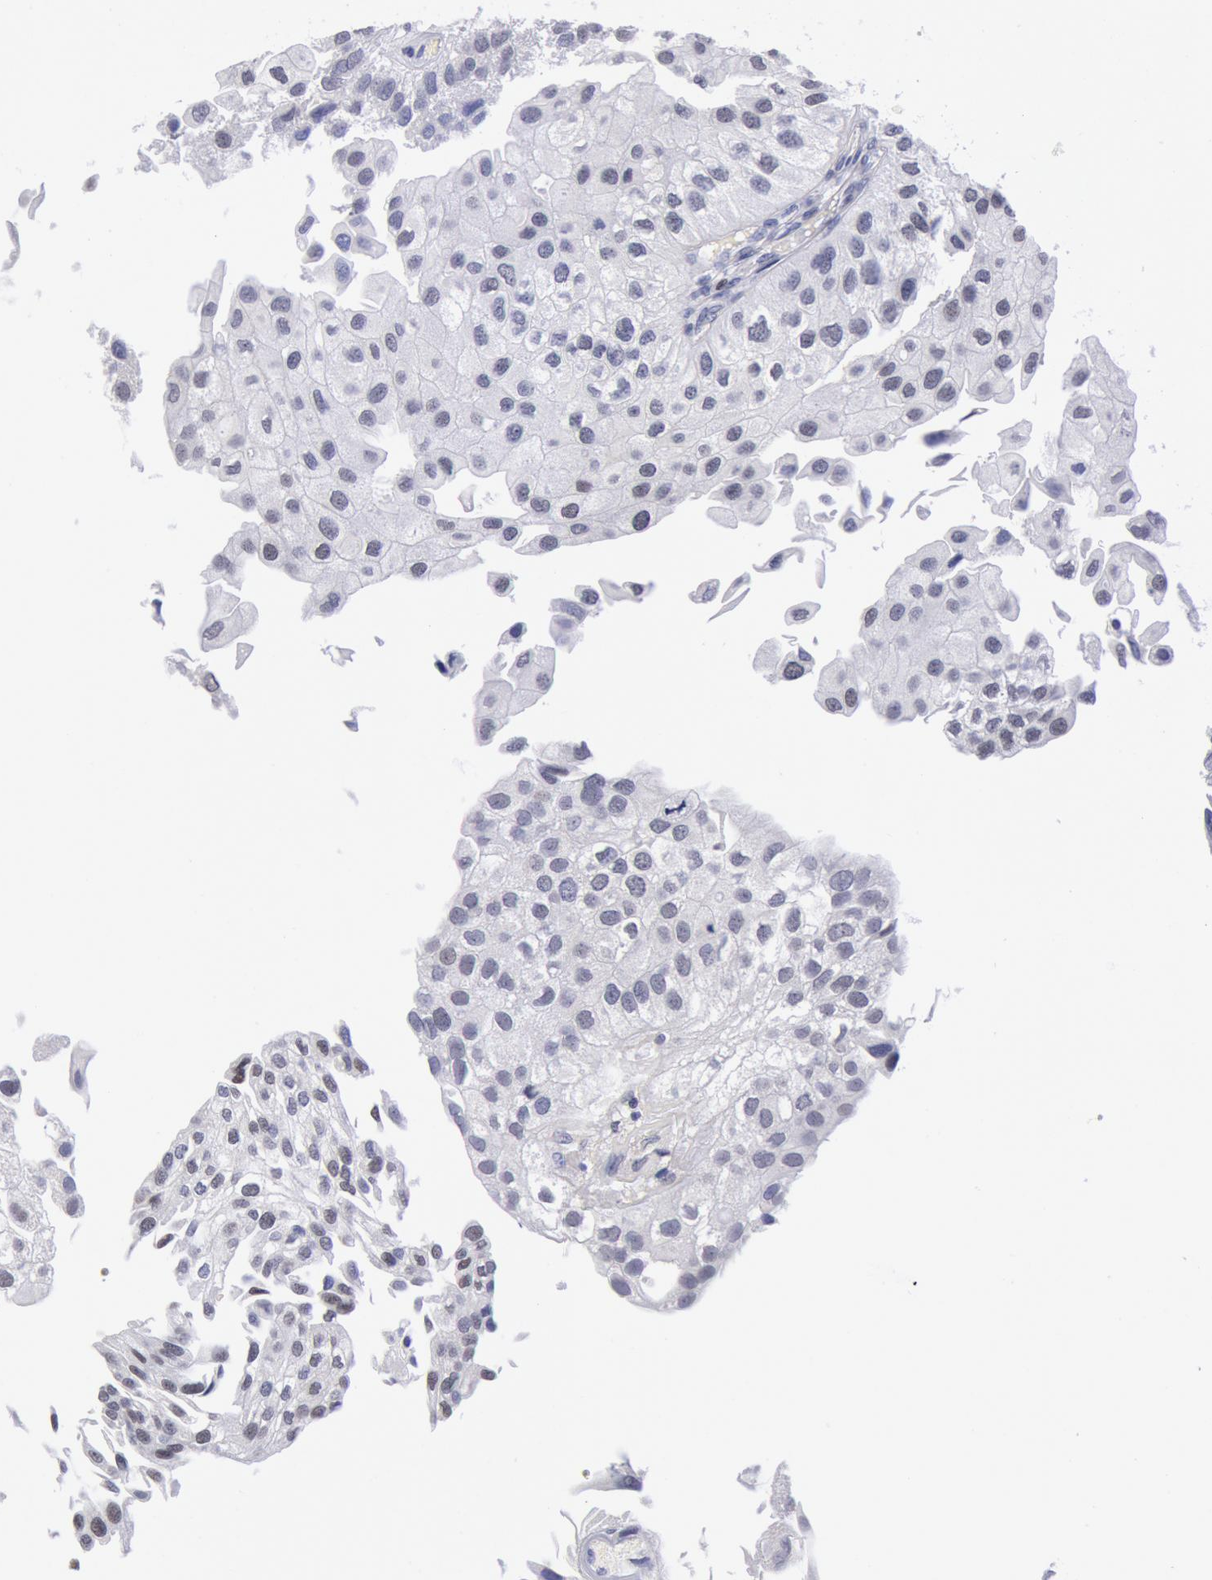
{"staining": {"intensity": "negative", "quantity": "none", "location": "none"}, "tissue": "urothelial cancer", "cell_type": "Tumor cells", "image_type": "cancer", "snomed": [{"axis": "morphology", "description": "Urothelial carcinoma, Low grade"}, {"axis": "topography", "description": "Urinary bladder"}], "caption": "A high-resolution image shows IHC staining of urothelial cancer, which shows no significant expression in tumor cells. Brightfield microscopy of IHC stained with DAB (brown) and hematoxylin (blue), captured at high magnification.", "gene": "MYH7", "patient": {"sex": "female", "age": 89}}